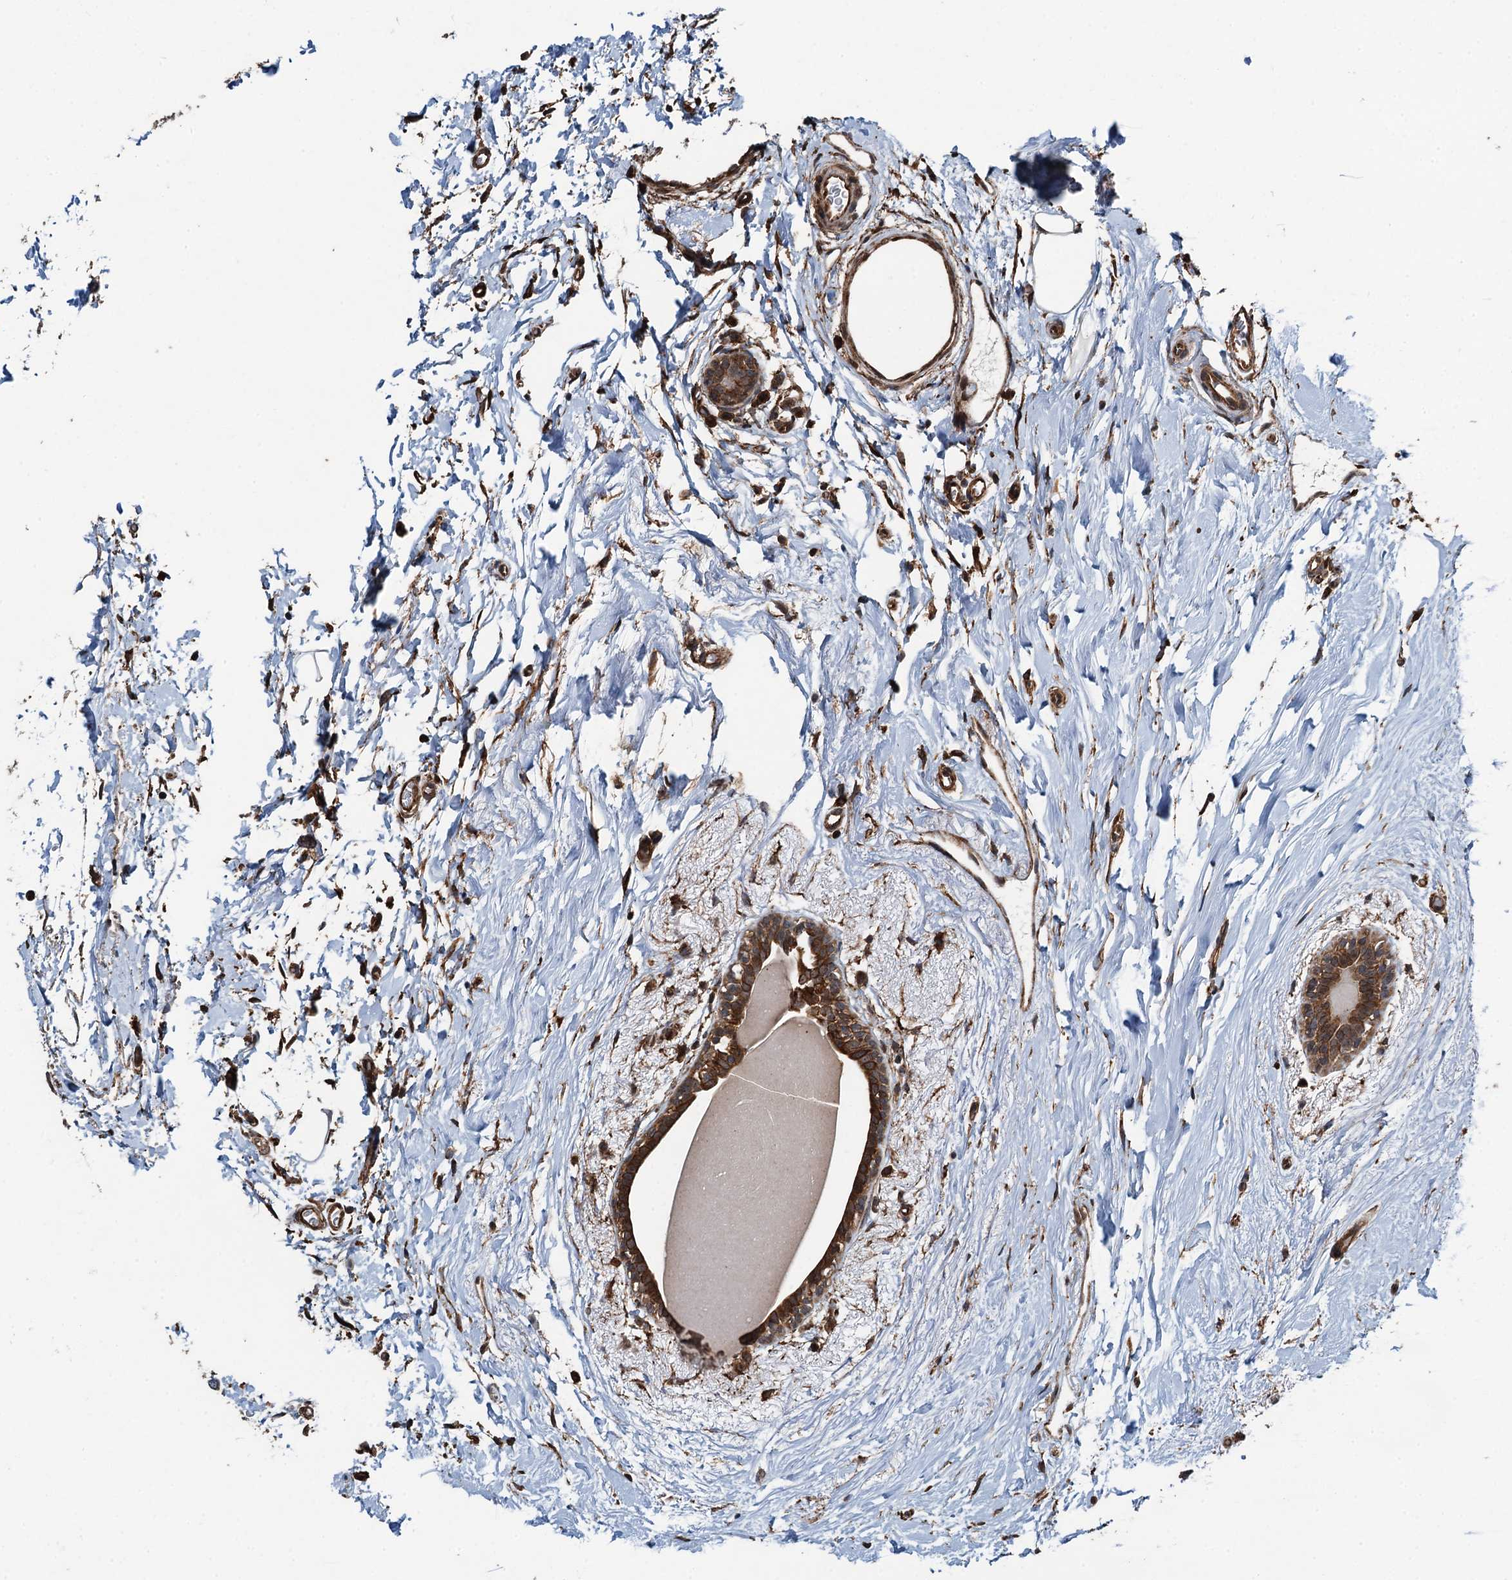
{"staining": {"intensity": "strong", "quantity": ">75%", "location": "cytoplasmic/membranous"}, "tissue": "breast cancer", "cell_type": "Tumor cells", "image_type": "cancer", "snomed": [{"axis": "morphology", "description": "Normal tissue, NOS"}, {"axis": "morphology", "description": "Duct carcinoma"}, {"axis": "topography", "description": "Breast"}], "caption": "Immunohistochemical staining of invasive ductal carcinoma (breast) demonstrates strong cytoplasmic/membranous protein expression in about >75% of tumor cells.", "gene": "WHAMM", "patient": {"sex": "female", "age": 62}}